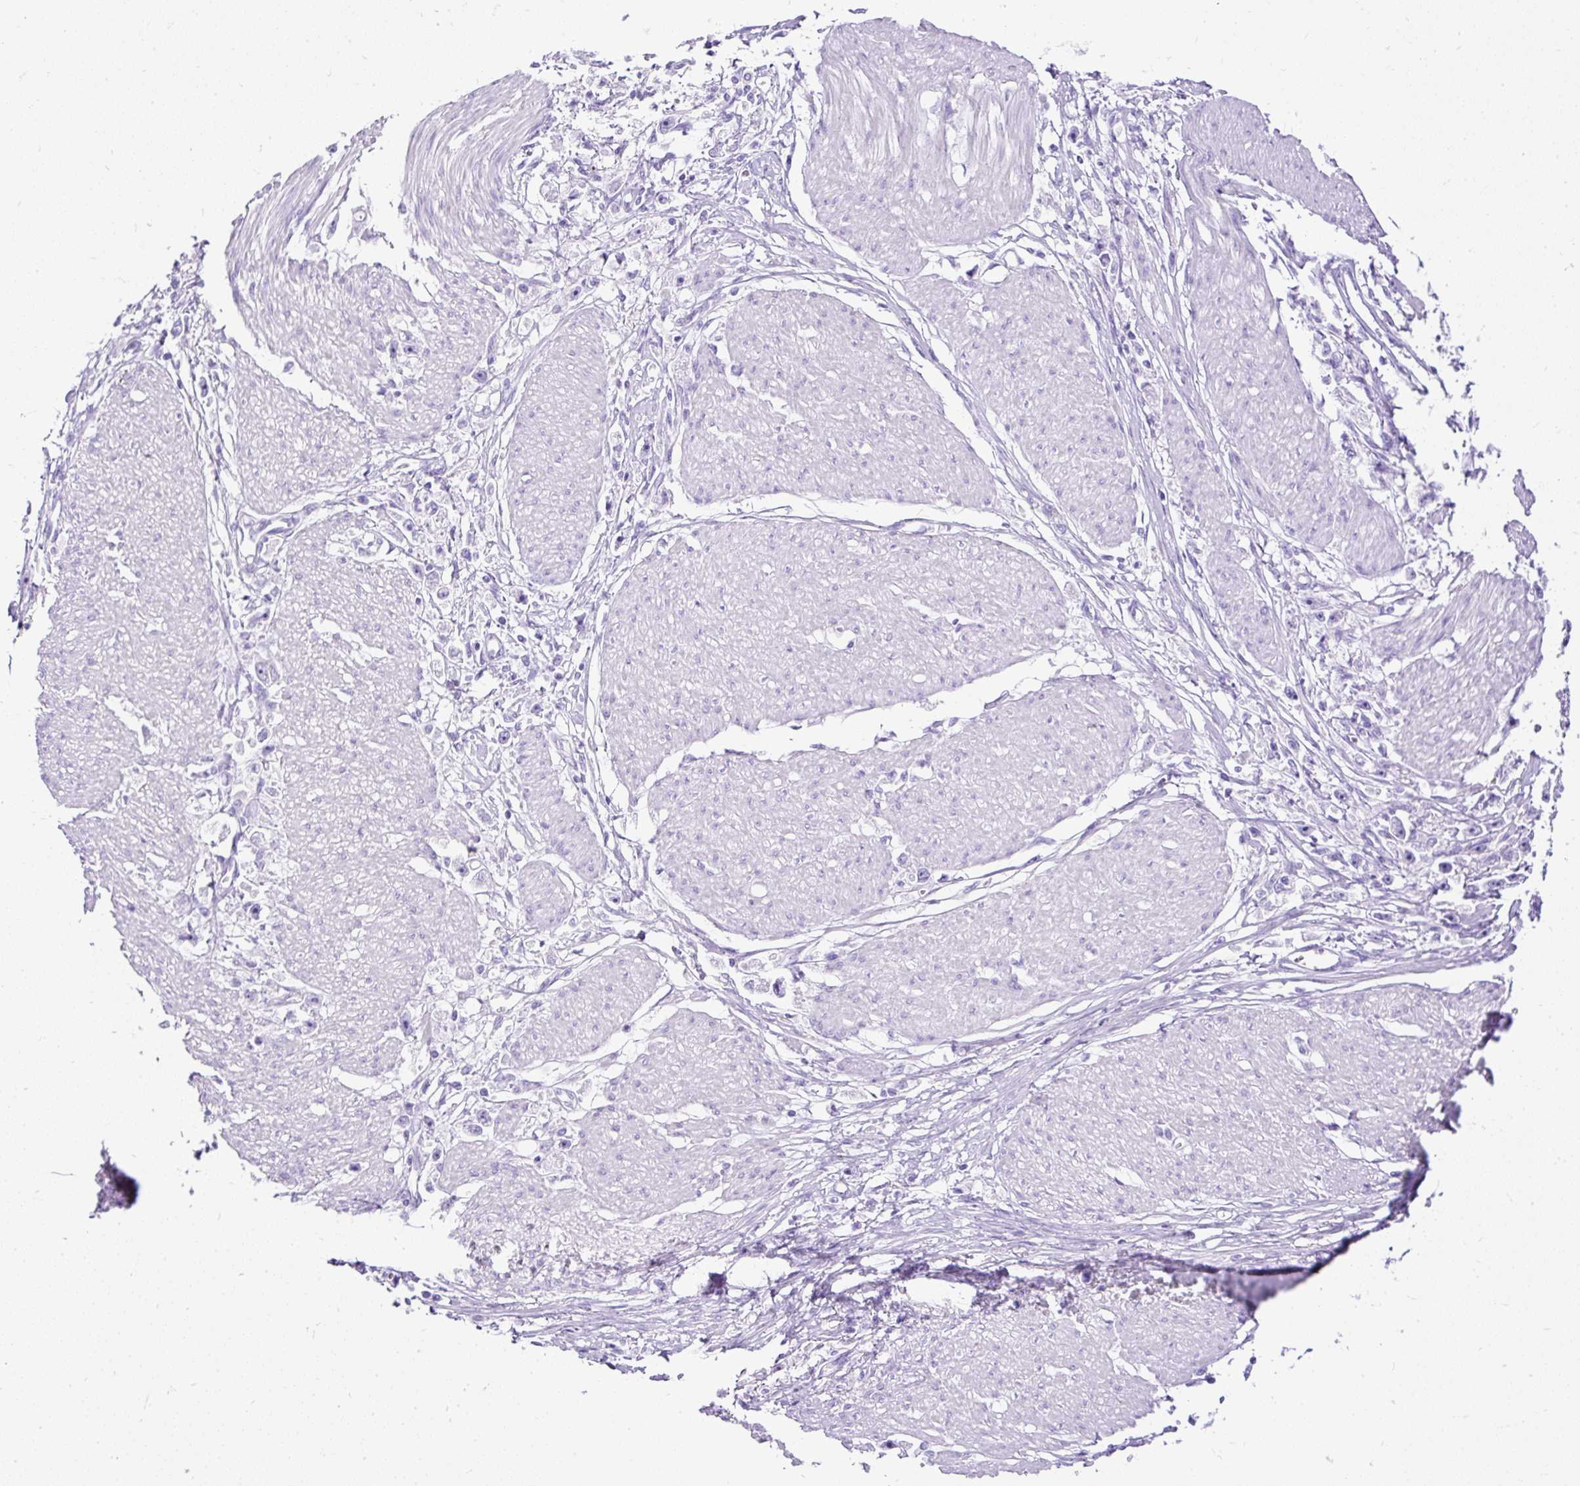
{"staining": {"intensity": "negative", "quantity": "none", "location": "none"}, "tissue": "stomach cancer", "cell_type": "Tumor cells", "image_type": "cancer", "snomed": [{"axis": "morphology", "description": "Adenocarcinoma, NOS"}, {"axis": "topography", "description": "Stomach"}], "caption": "DAB (3,3'-diaminobenzidine) immunohistochemical staining of human stomach cancer (adenocarcinoma) displays no significant expression in tumor cells.", "gene": "HEY1", "patient": {"sex": "female", "age": 59}}